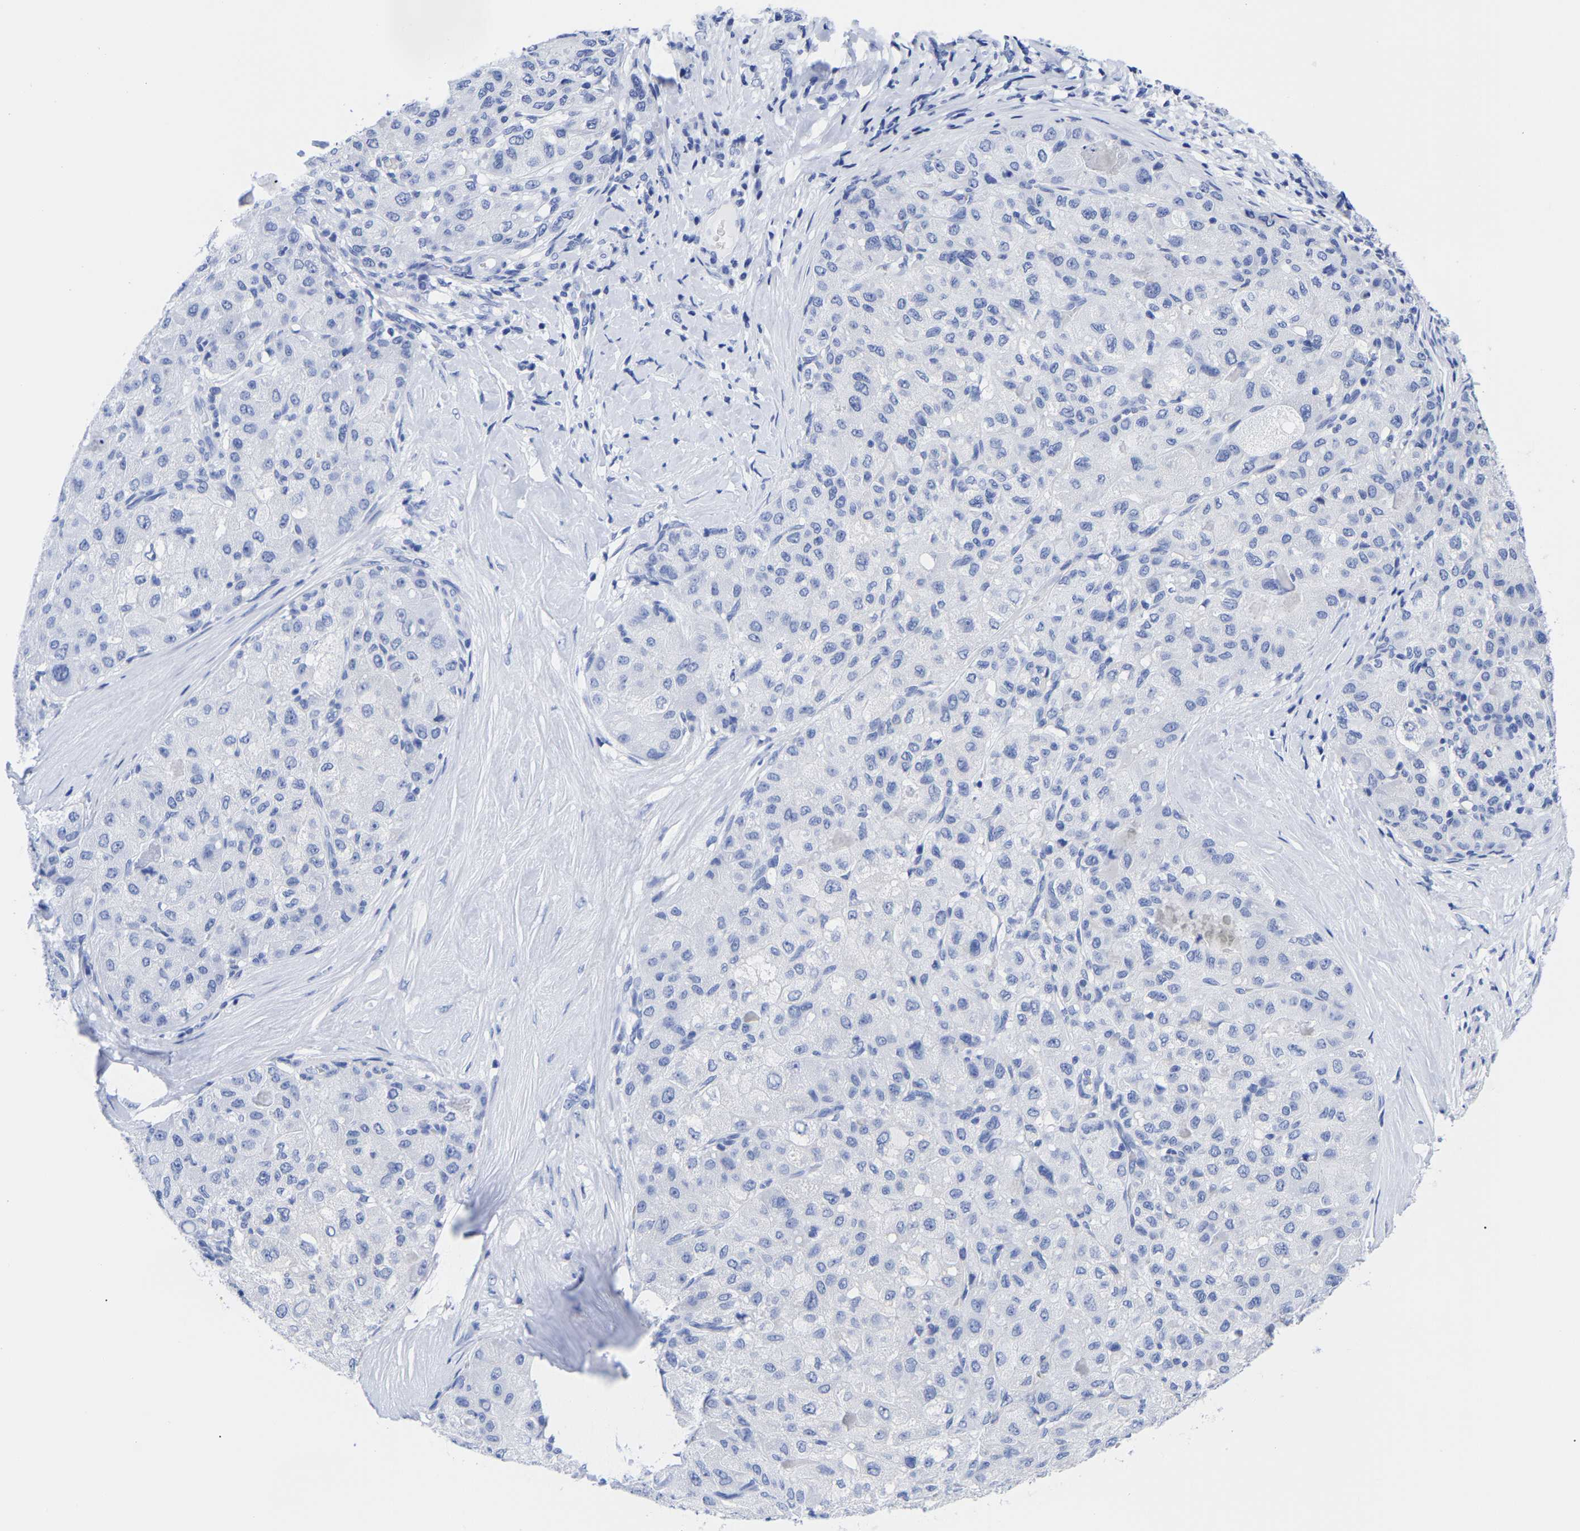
{"staining": {"intensity": "negative", "quantity": "none", "location": "none"}, "tissue": "liver cancer", "cell_type": "Tumor cells", "image_type": "cancer", "snomed": [{"axis": "morphology", "description": "Carcinoma, Hepatocellular, NOS"}, {"axis": "topography", "description": "Liver"}], "caption": "DAB immunohistochemical staining of human liver cancer (hepatocellular carcinoma) exhibits no significant positivity in tumor cells.", "gene": "CFAP298", "patient": {"sex": "male", "age": 80}}